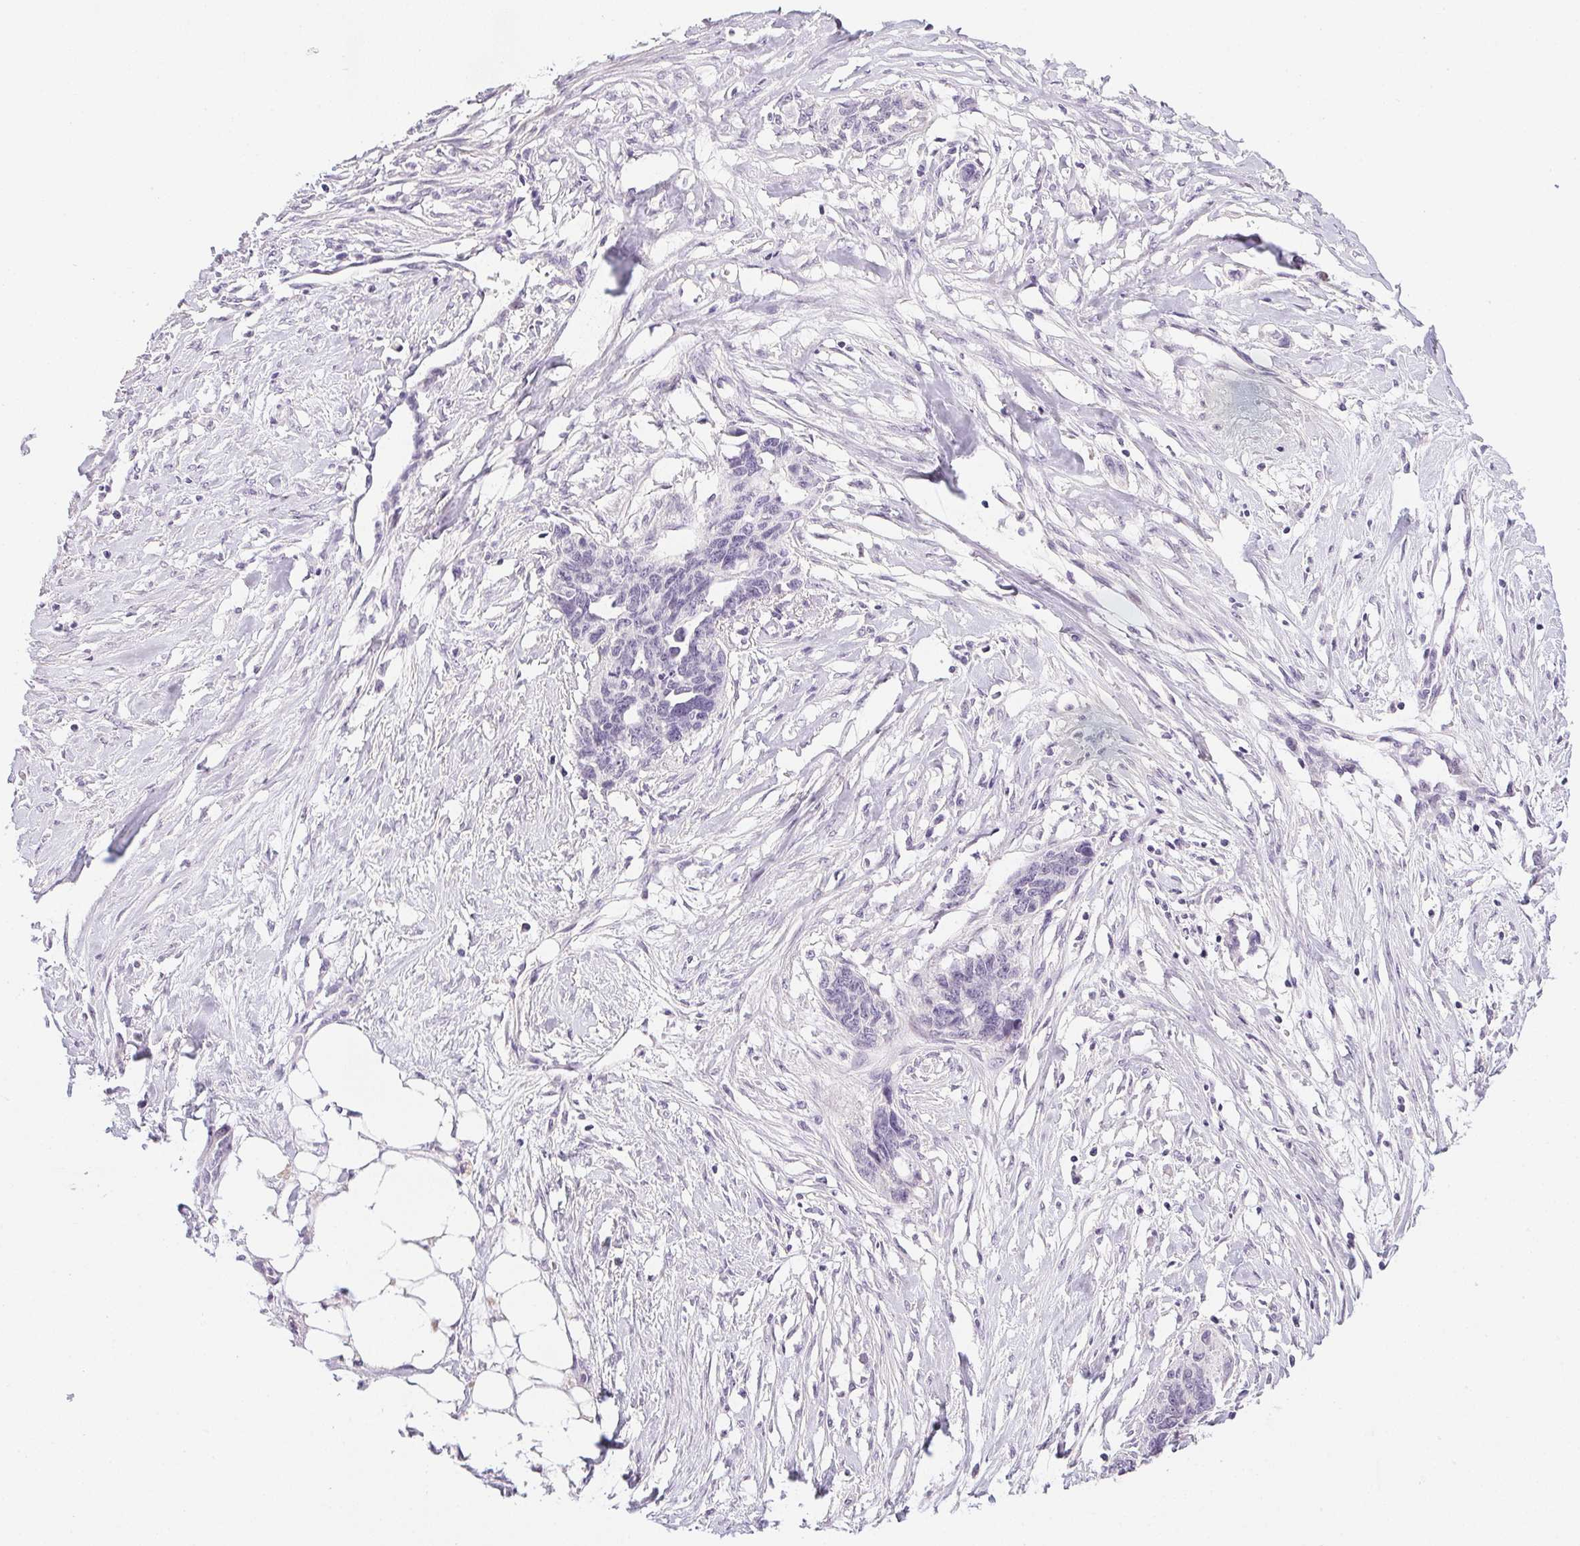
{"staining": {"intensity": "negative", "quantity": "none", "location": "none"}, "tissue": "ovarian cancer", "cell_type": "Tumor cells", "image_type": "cancer", "snomed": [{"axis": "morphology", "description": "Cystadenocarcinoma, serous, NOS"}, {"axis": "topography", "description": "Ovary"}], "caption": "Immunohistochemistry of ovarian cancer (serous cystadenocarcinoma) shows no positivity in tumor cells.", "gene": "GSDMC", "patient": {"sex": "female", "age": 69}}